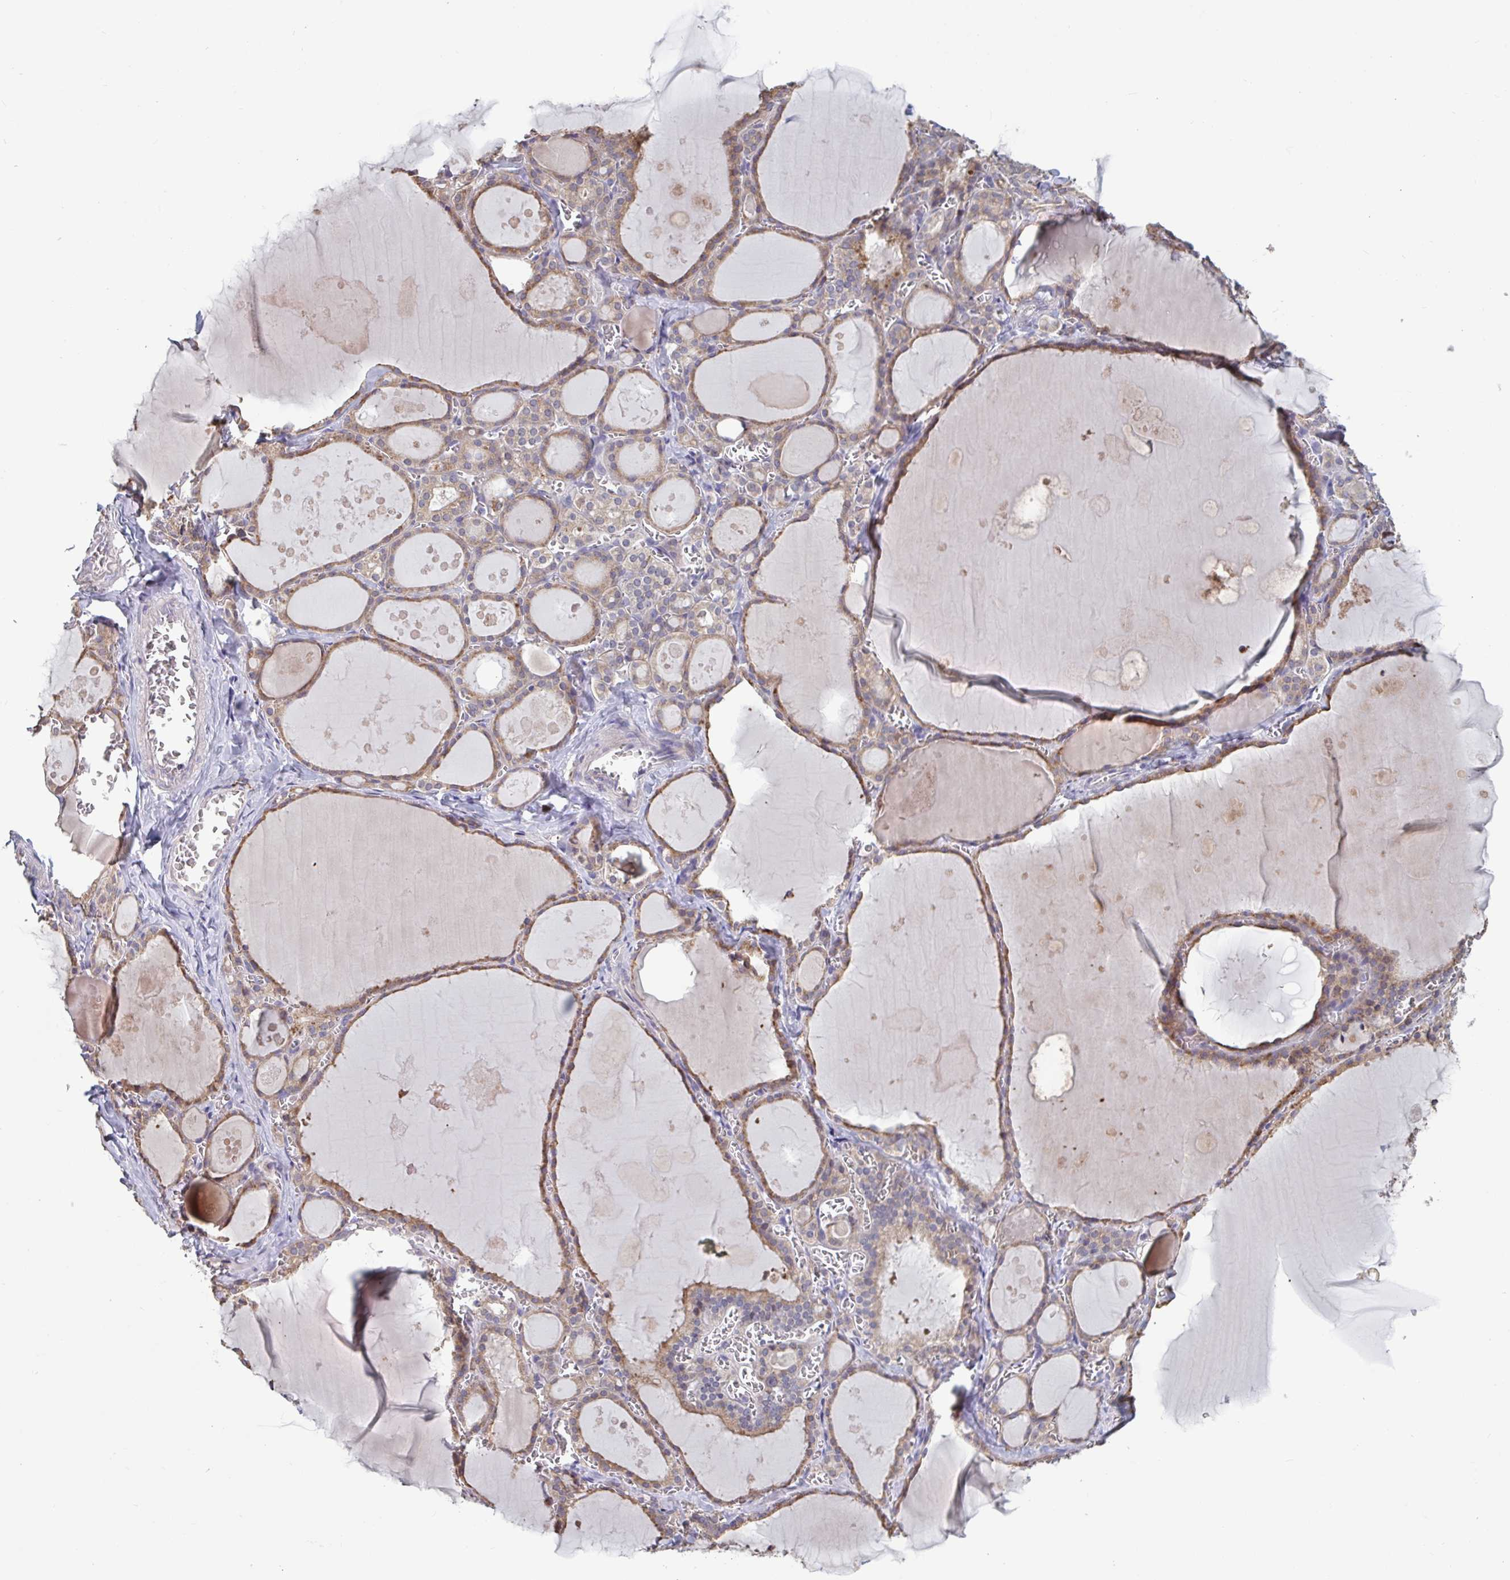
{"staining": {"intensity": "moderate", "quantity": ">75%", "location": "cytoplasmic/membranous"}, "tissue": "thyroid gland", "cell_type": "Glandular cells", "image_type": "normal", "snomed": [{"axis": "morphology", "description": "Normal tissue, NOS"}, {"axis": "topography", "description": "Thyroid gland"}], "caption": "Thyroid gland stained for a protein shows moderate cytoplasmic/membranous positivity in glandular cells.", "gene": "CD1E", "patient": {"sex": "male", "age": 56}}